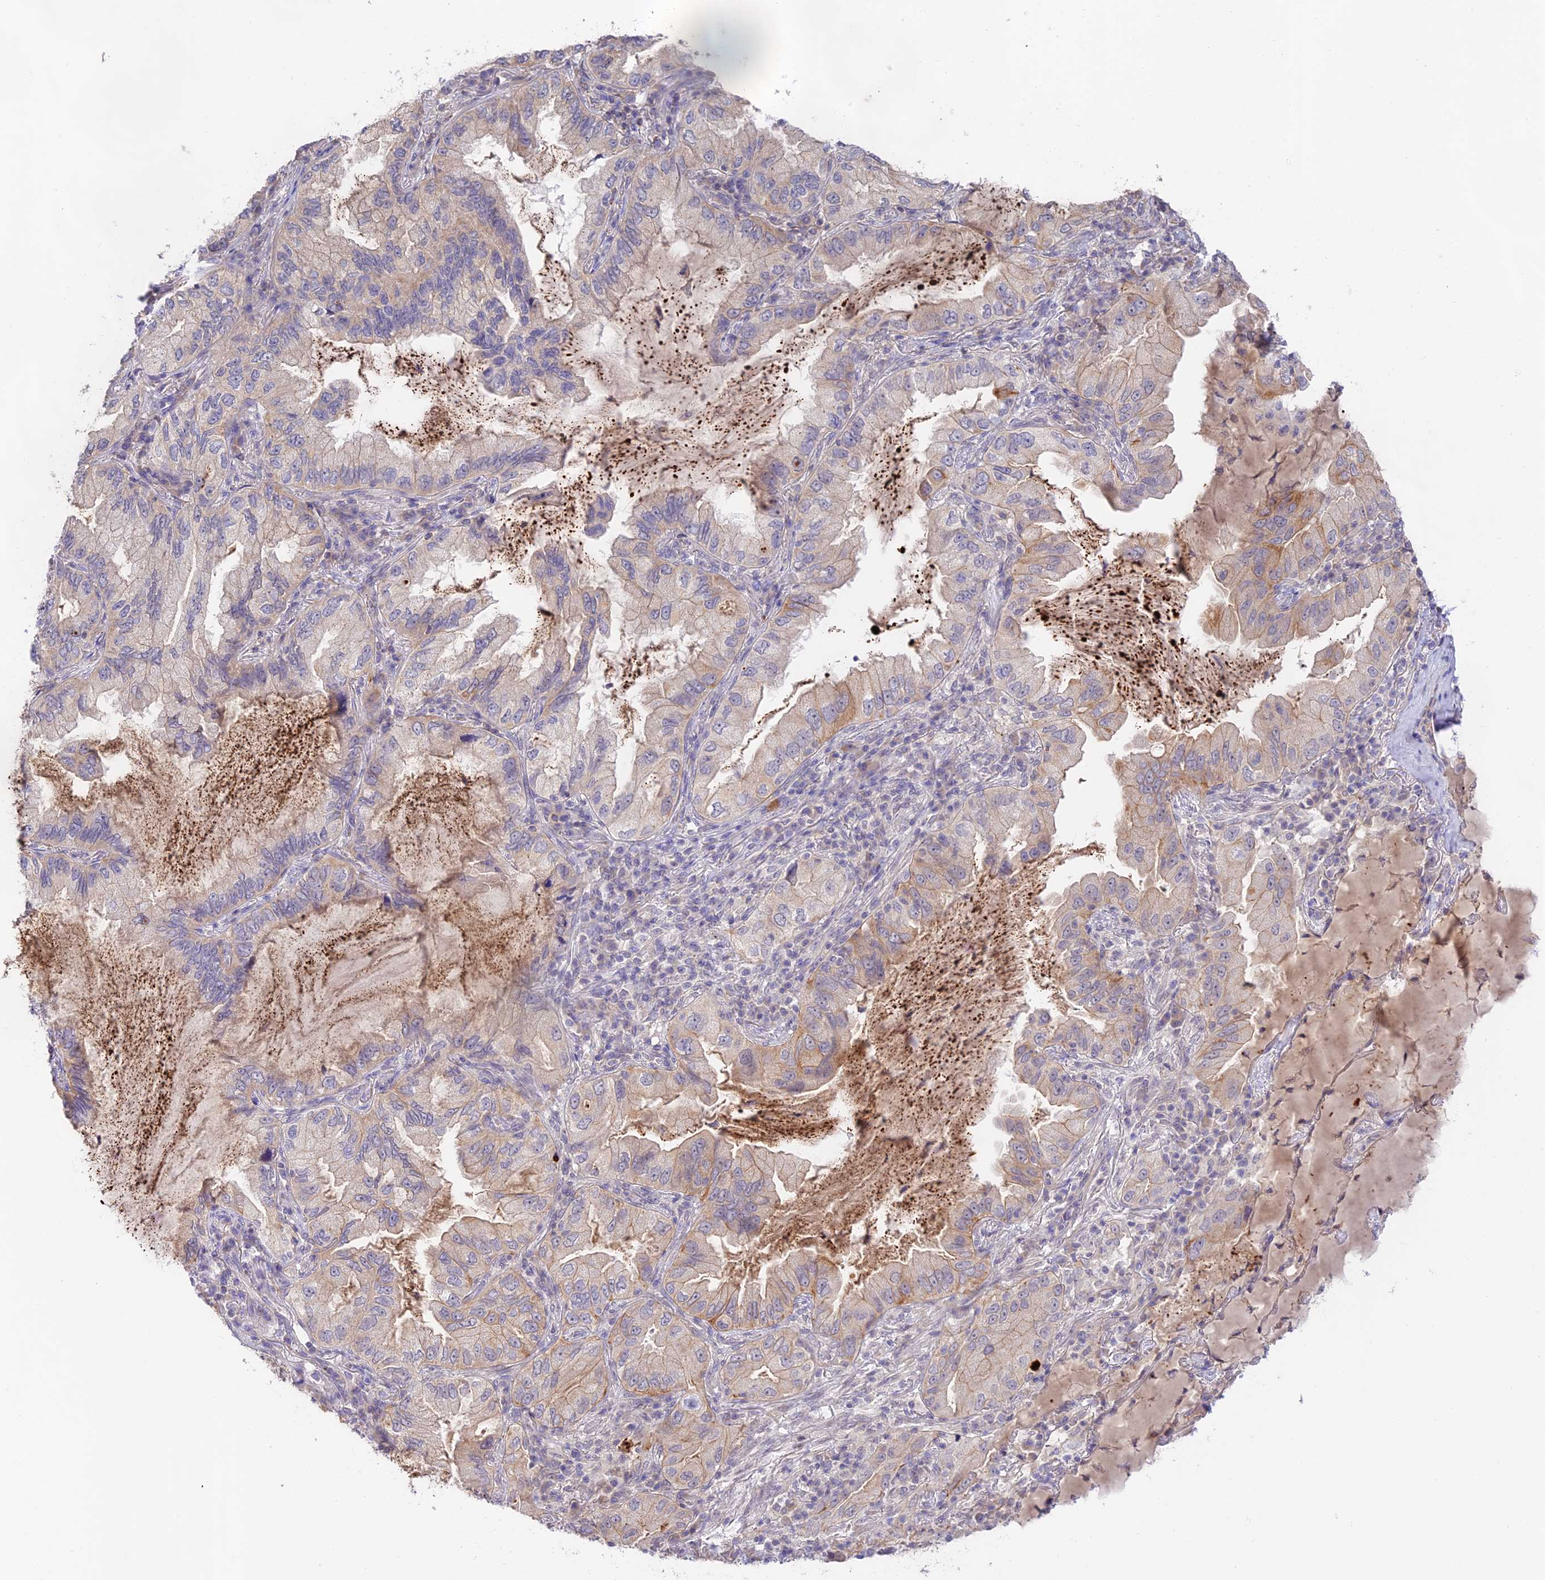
{"staining": {"intensity": "weak", "quantity": "<25%", "location": "cytoplasmic/membranous"}, "tissue": "lung cancer", "cell_type": "Tumor cells", "image_type": "cancer", "snomed": [{"axis": "morphology", "description": "Adenocarcinoma, NOS"}, {"axis": "topography", "description": "Lung"}], "caption": "Human lung cancer stained for a protein using immunohistochemistry (IHC) shows no positivity in tumor cells.", "gene": "CAMSAP3", "patient": {"sex": "female", "age": 69}}